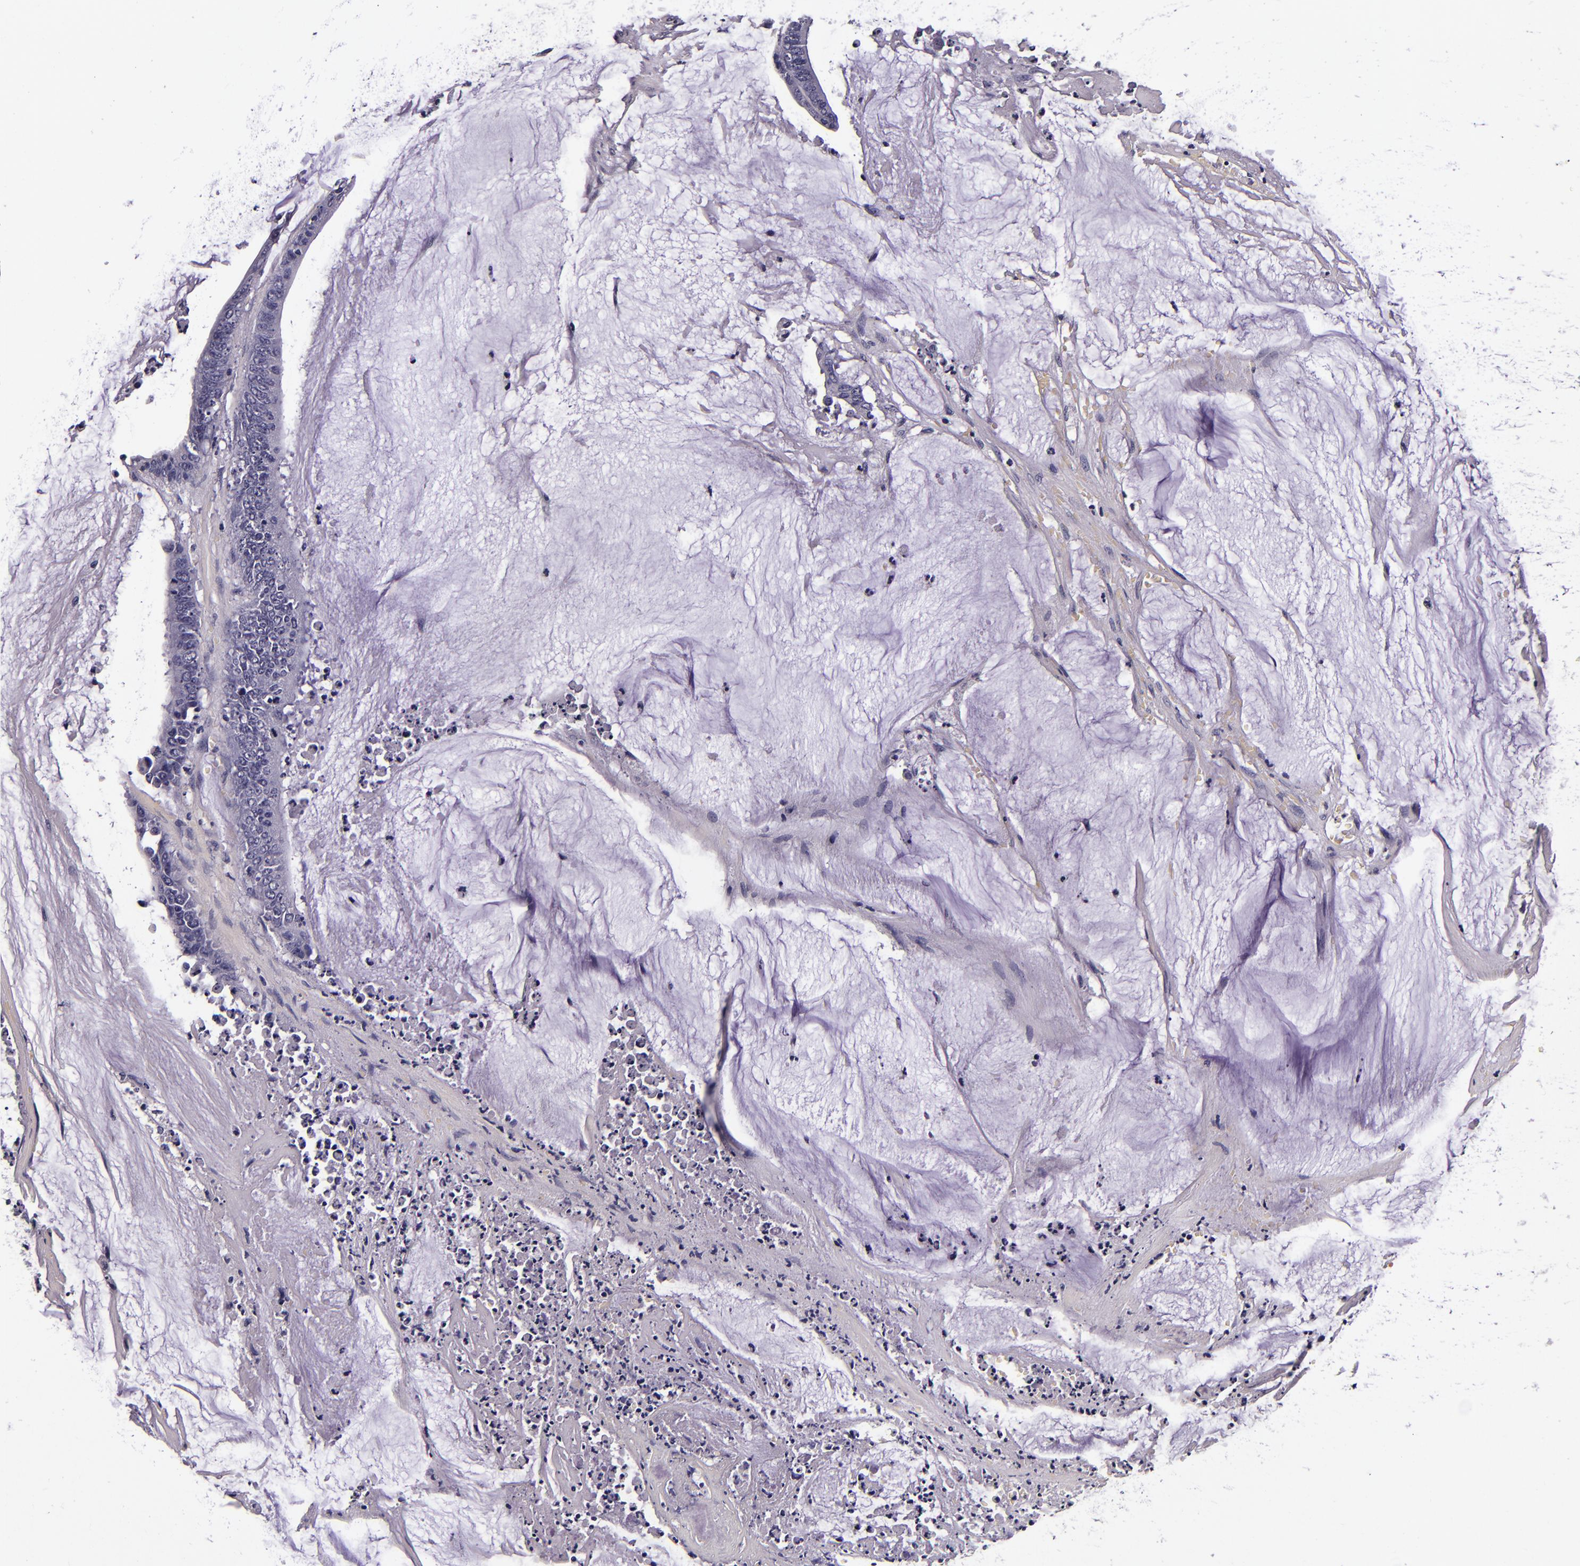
{"staining": {"intensity": "negative", "quantity": "none", "location": "none"}, "tissue": "colorectal cancer", "cell_type": "Tumor cells", "image_type": "cancer", "snomed": [{"axis": "morphology", "description": "Adenocarcinoma, NOS"}, {"axis": "topography", "description": "Rectum"}], "caption": "Colorectal cancer (adenocarcinoma) was stained to show a protein in brown. There is no significant positivity in tumor cells.", "gene": "FBN1", "patient": {"sex": "female", "age": 66}}